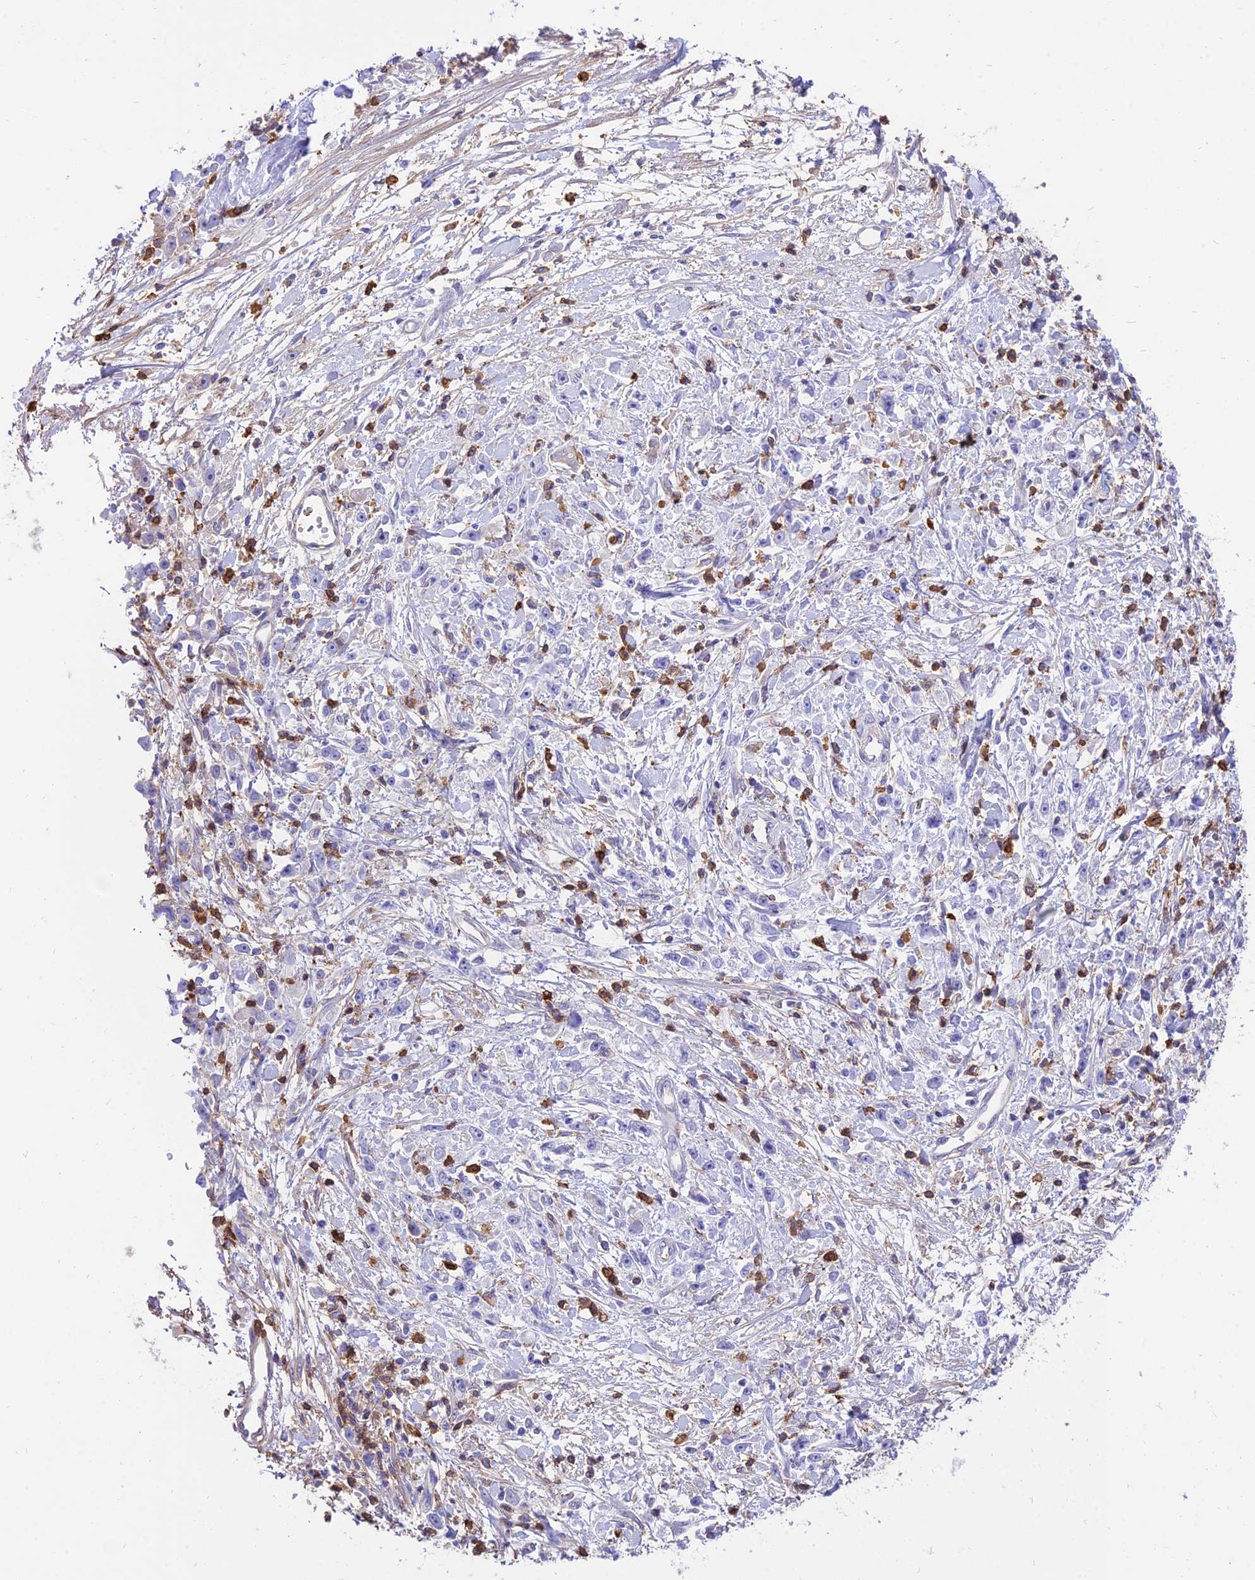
{"staining": {"intensity": "negative", "quantity": "none", "location": "none"}, "tissue": "stomach cancer", "cell_type": "Tumor cells", "image_type": "cancer", "snomed": [{"axis": "morphology", "description": "Adenocarcinoma, NOS"}, {"axis": "topography", "description": "Stomach"}], "caption": "The histopathology image shows no significant expression in tumor cells of stomach adenocarcinoma.", "gene": "SREK1IP1", "patient": {"sex": "female", "age": 59}}